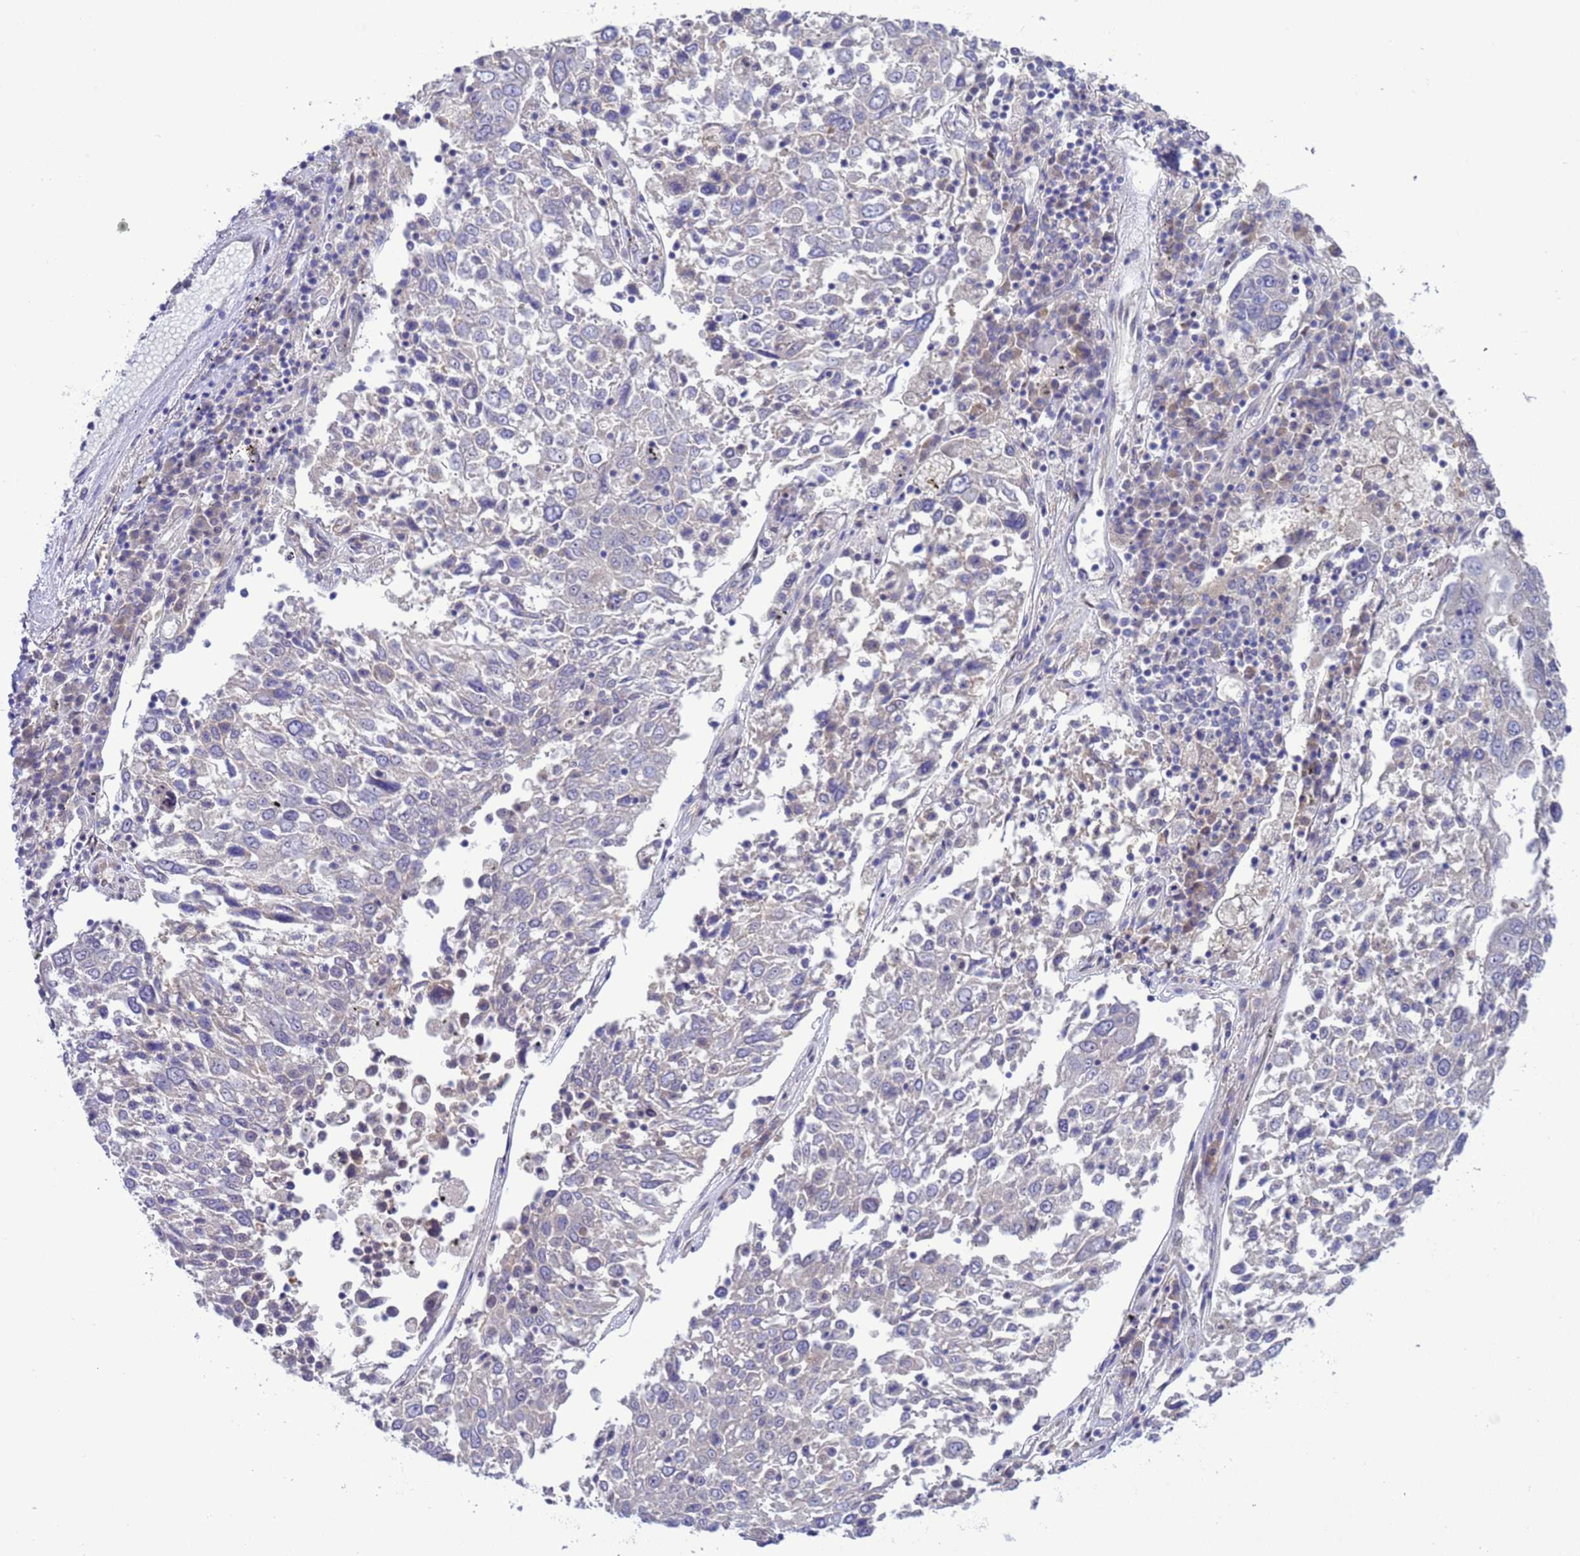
{"staining": {"intensity": "negative", "quantity": "none", "location": "none"}, "tissue": "lung cancer", "cell_type": "Tumor cells", "image_type": "cancer", "snomed": [{"axis": "morphology", "description": "Squamous cell carcinoma, NOS"}, {"axis": "topography", "description": "Lung"}], "caption": "Immunohistochemistry of lung squamous cell carcinoma exhibits no staining in tumor cells.", "gene": "ZNF461", "patient": {"sex": "male", "age": 65}}